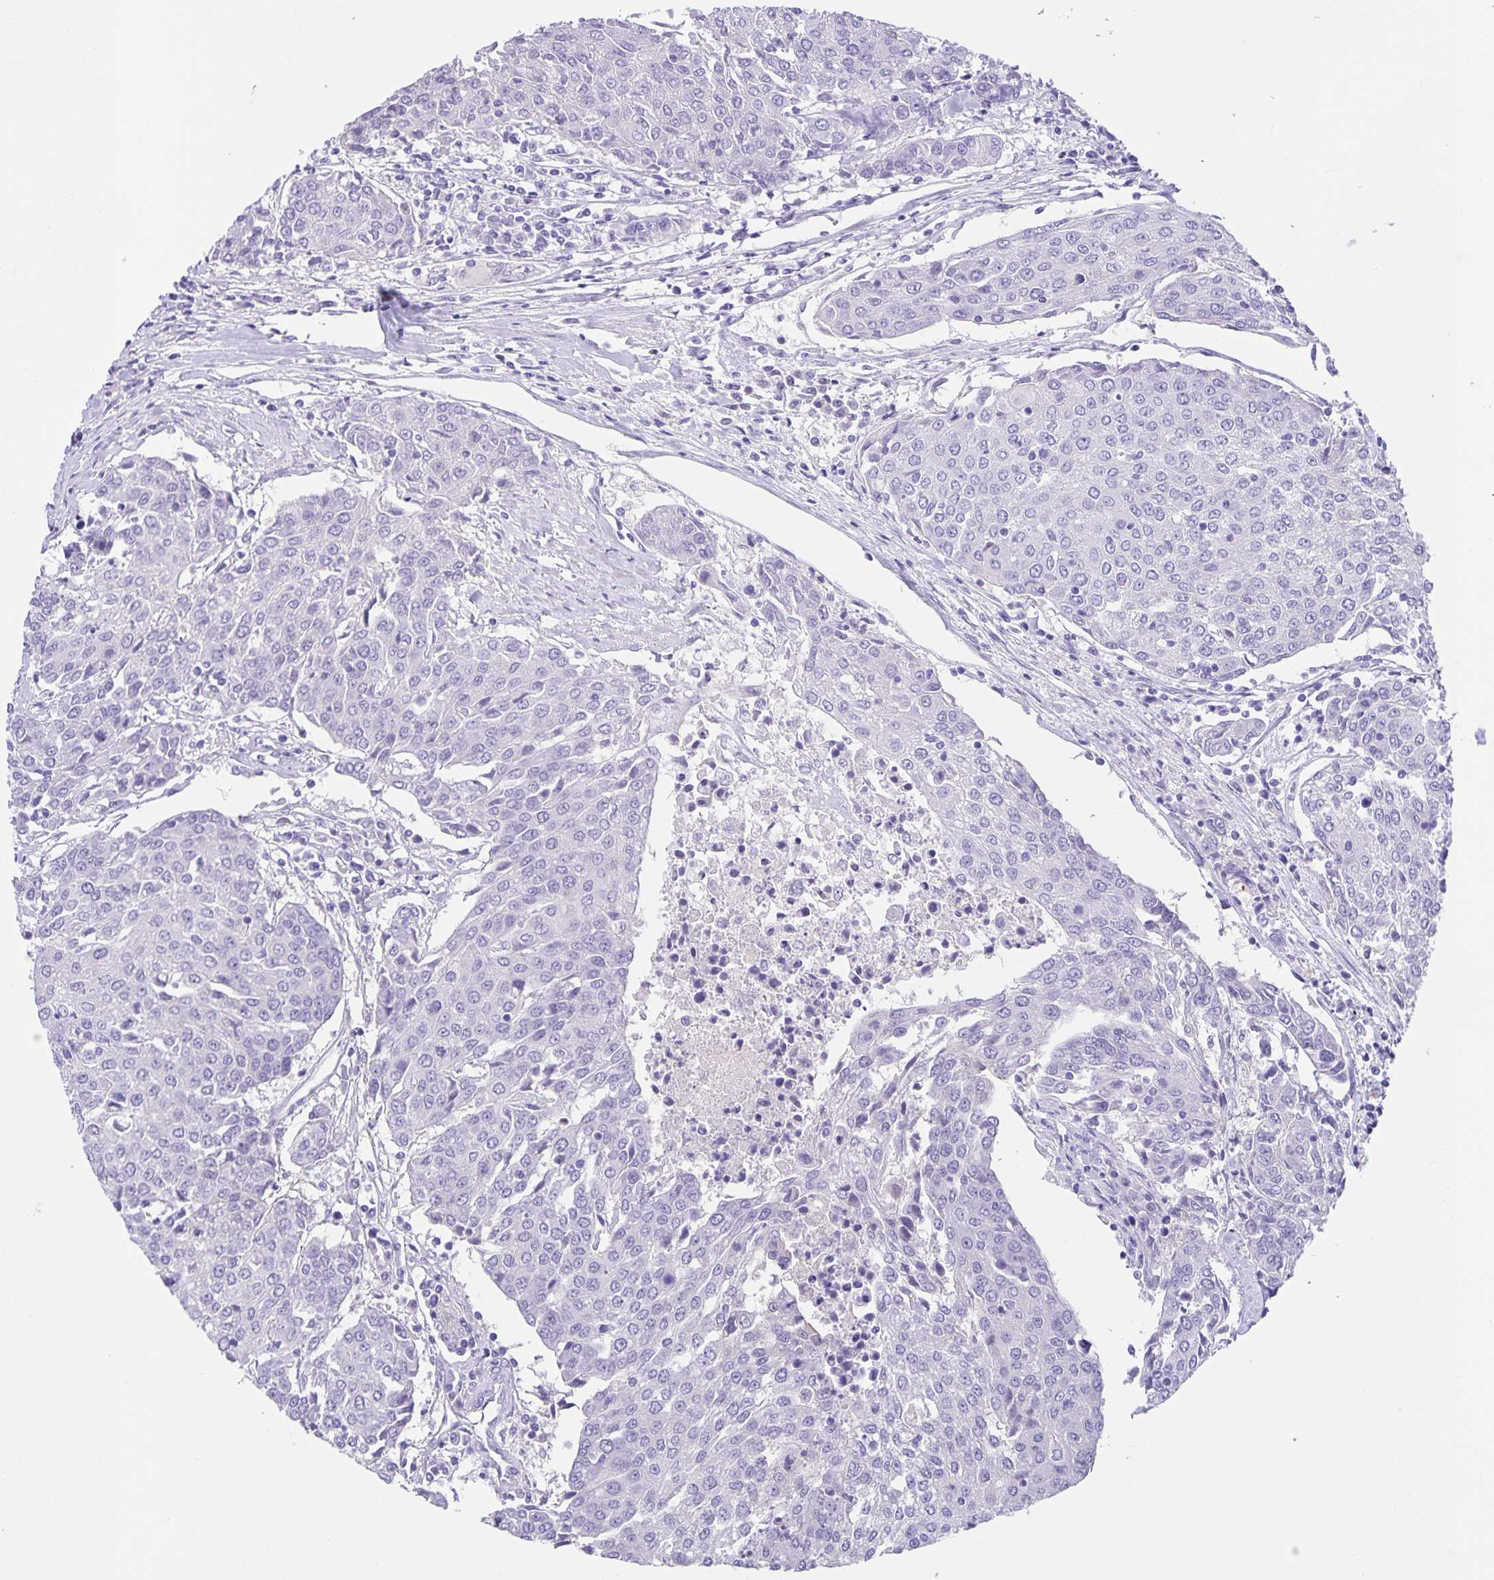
{"staining": {"intensity": "negative", "quantity": "none", "location": "none"}, "tissue": "urothelial cancer", "cell_type": "Tumor cells", "image_type": "cancer", "snomed": [{"axis": "morphology", "description": "Urothelial carcinoma, High grade"}, {"axis": "topography", "description": "Urinary bladder"}], "caption": "High-grade urothelial carcinoma was stained to show a protein in brown. There is no significant positivity in tumor cells. (Brightfield microscopy of DAB immunohistochemistry at high magnification).", "gene": "UBQLN3", "patient": {"sex": "female", "age": 85}}